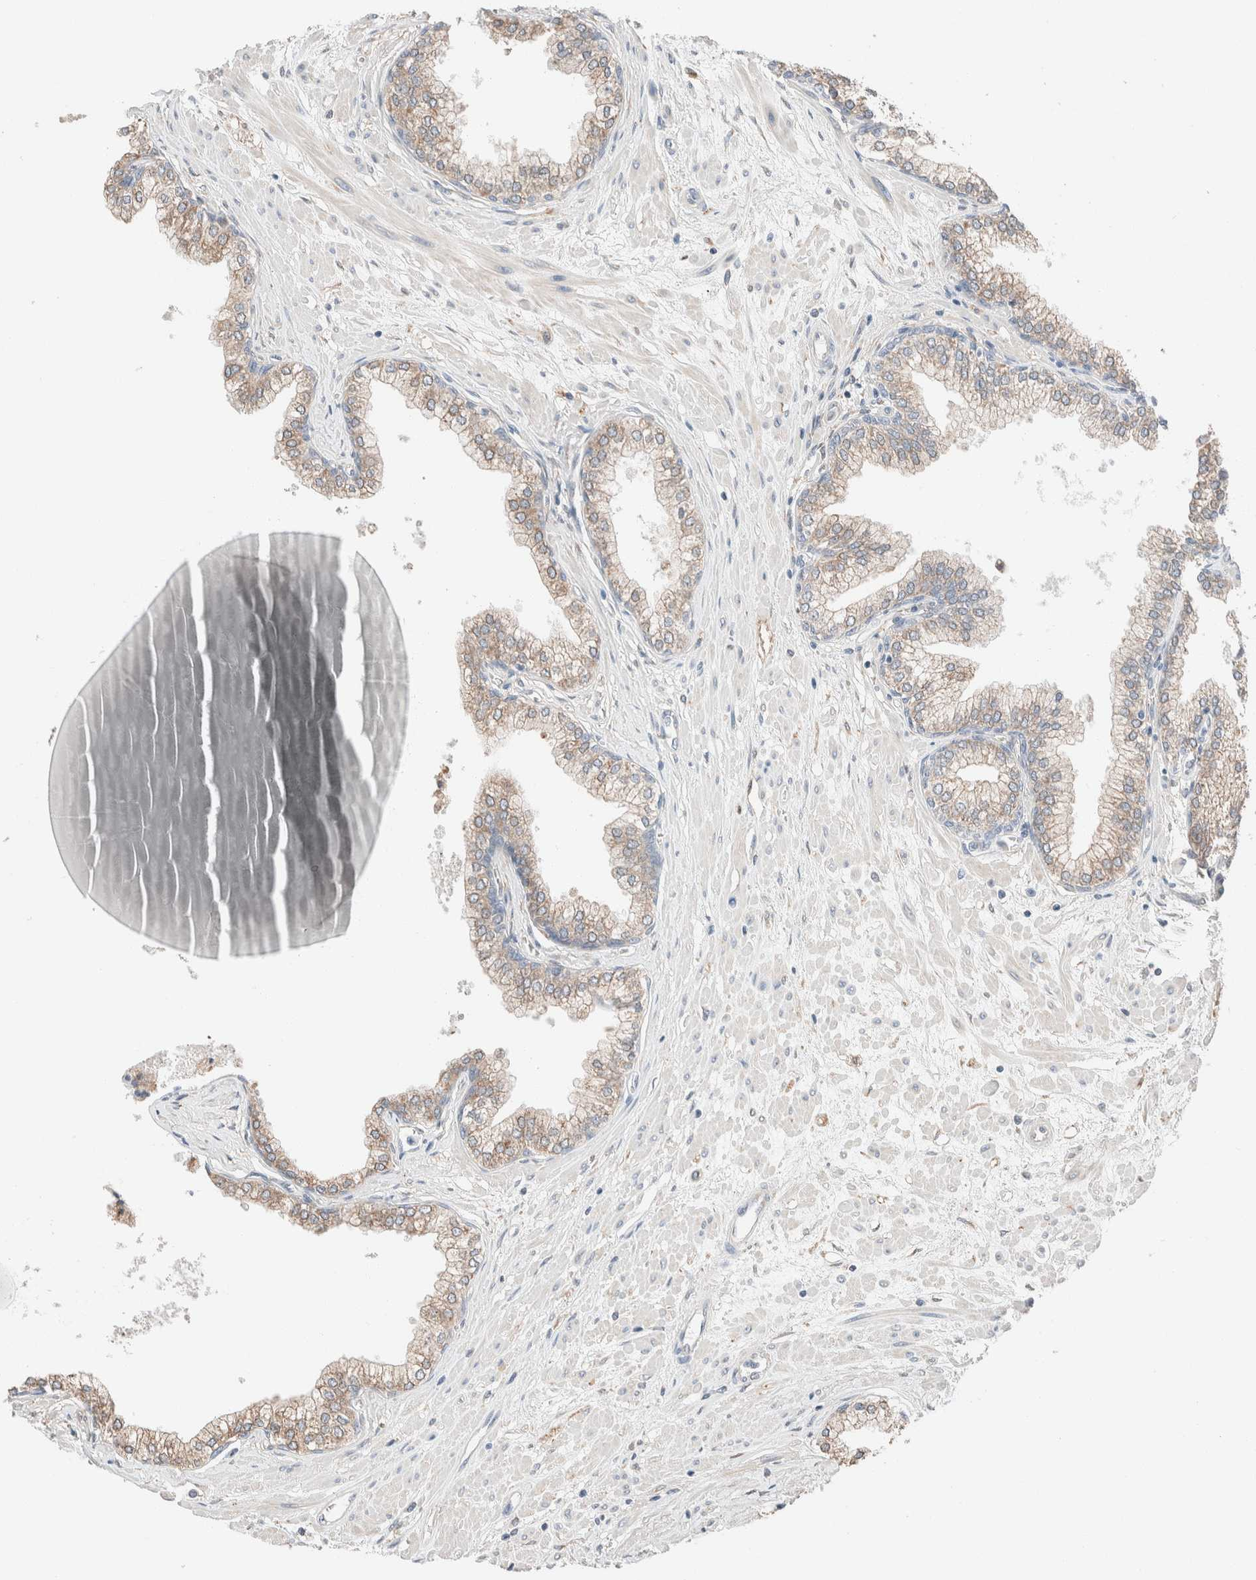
{"staining": {"intensity": "moderate", "quantity": "25%-75%", "location": "cytoplasmic/membranous"}, "tissue": "prostate", "cell_type": "Glandular cells", "image_type": "normal", "snomed": [{"axis": "morphology", "description": "Normal tissue, NOS"}, {"axis": "morphology", "description": "Urothelial carcinoma, Low grade"}, {"axis": "topography", "description": "Urinary bladder"}, {"axis": "topography", "description": "Prostate"}], "caption": "Protein expression analysis of normal prostate exhibits moderate cytoplasmic/membranous staining in about 25%-75% of glandular cells.", "gene": "PCM1", "patient": {"sex": "male", "age": 60}}